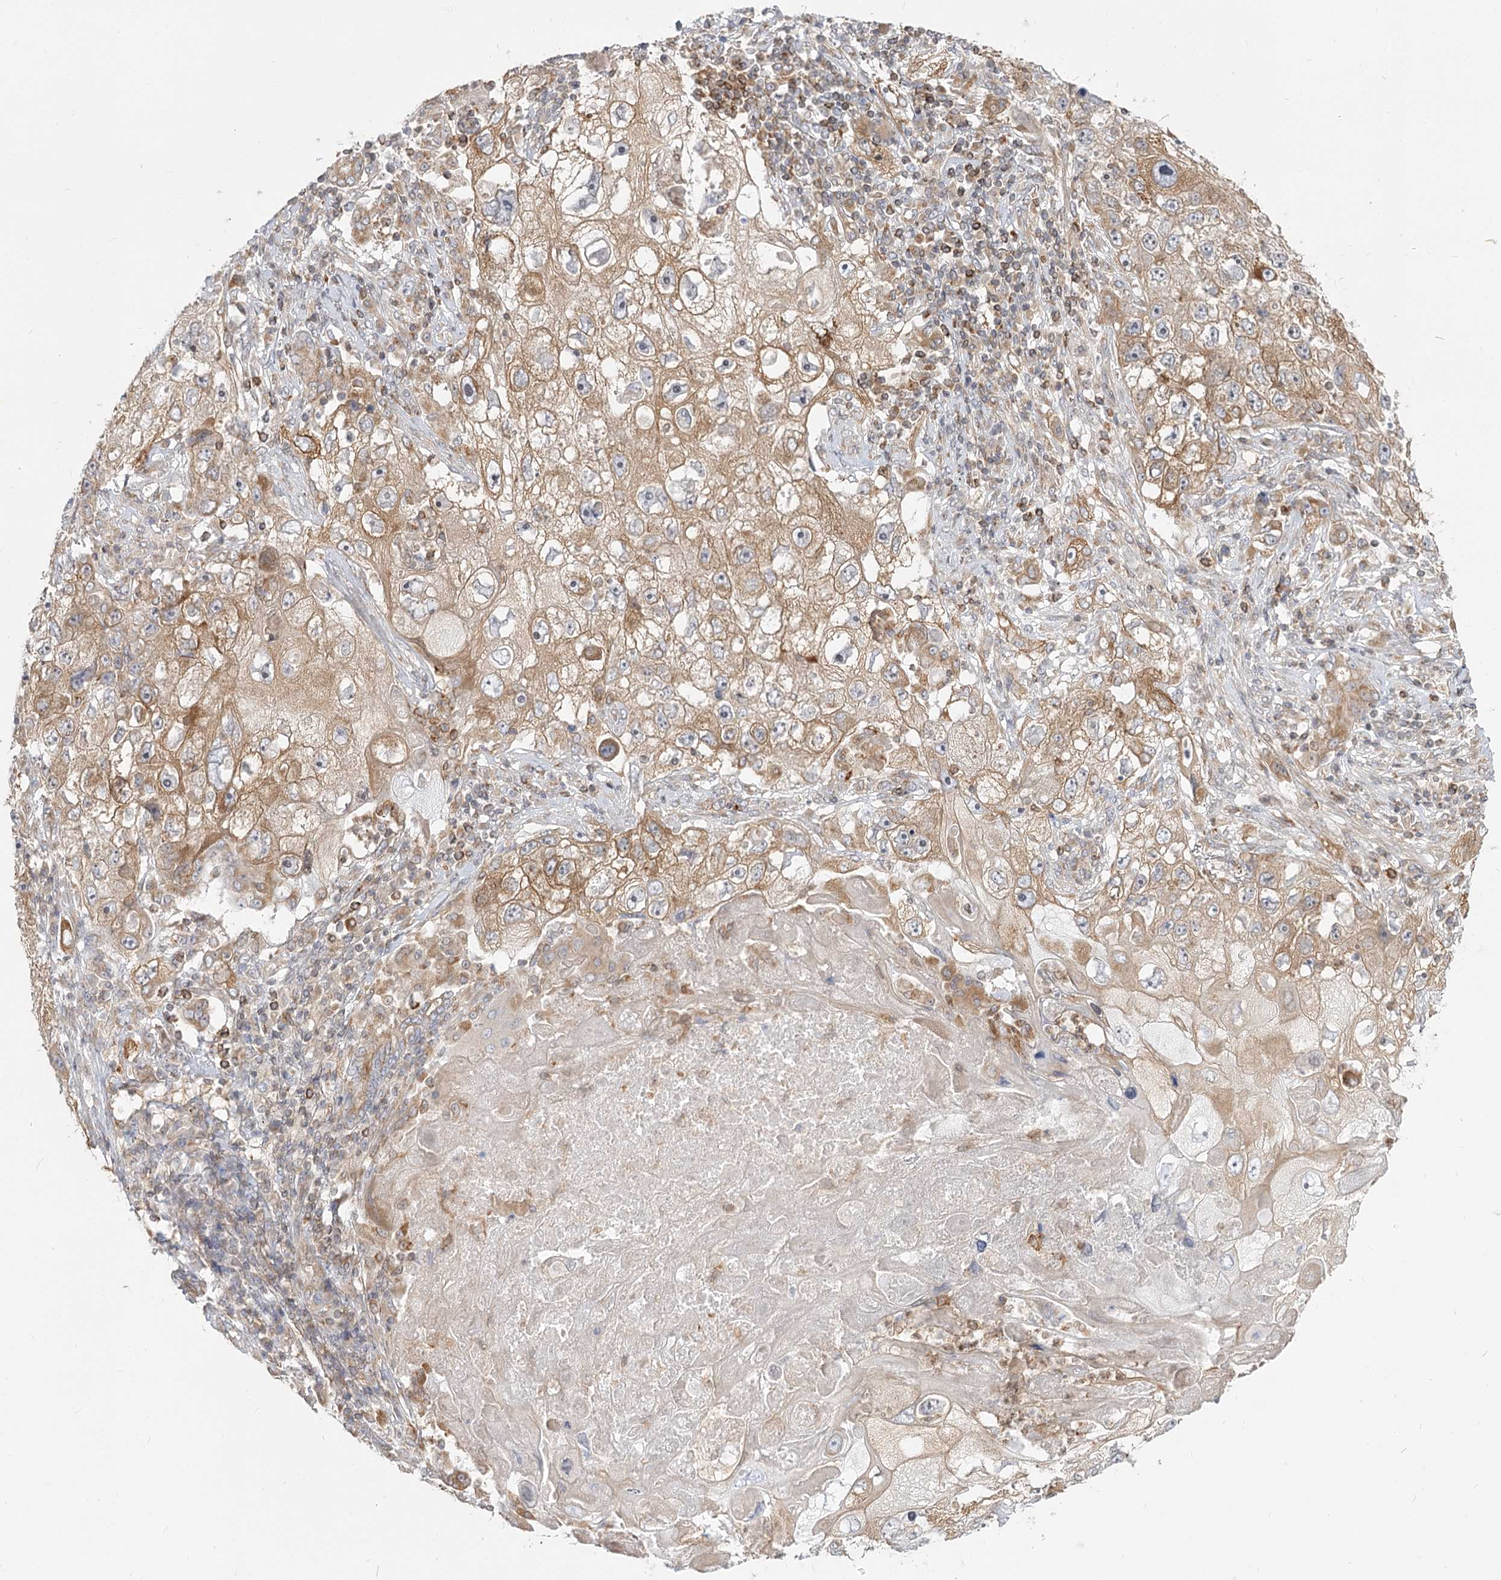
{"staining": {"intensity": "moderate", "quantity": ">75%", "location": "cytoplasmic/membranous"}, "tissue": "lung cancer", "cell_type": "Tumor cells", "image_type": "cancer", "snomed": [{"axis": "morphology", "description": "Squamous cell carcinoma, NOS"}, {"axis": "topography", "description": "Lung"}], "caption": "Squamous cell carcinoma (lung) stained for a protein reveals moderate cytoplasmic/membranous positivity in tumor cells. (brown staining indicates protein expression, while blue staining denotes nuclei).", "gene": "MTMR3", "patient": {"sex": "male", "age": 61}}